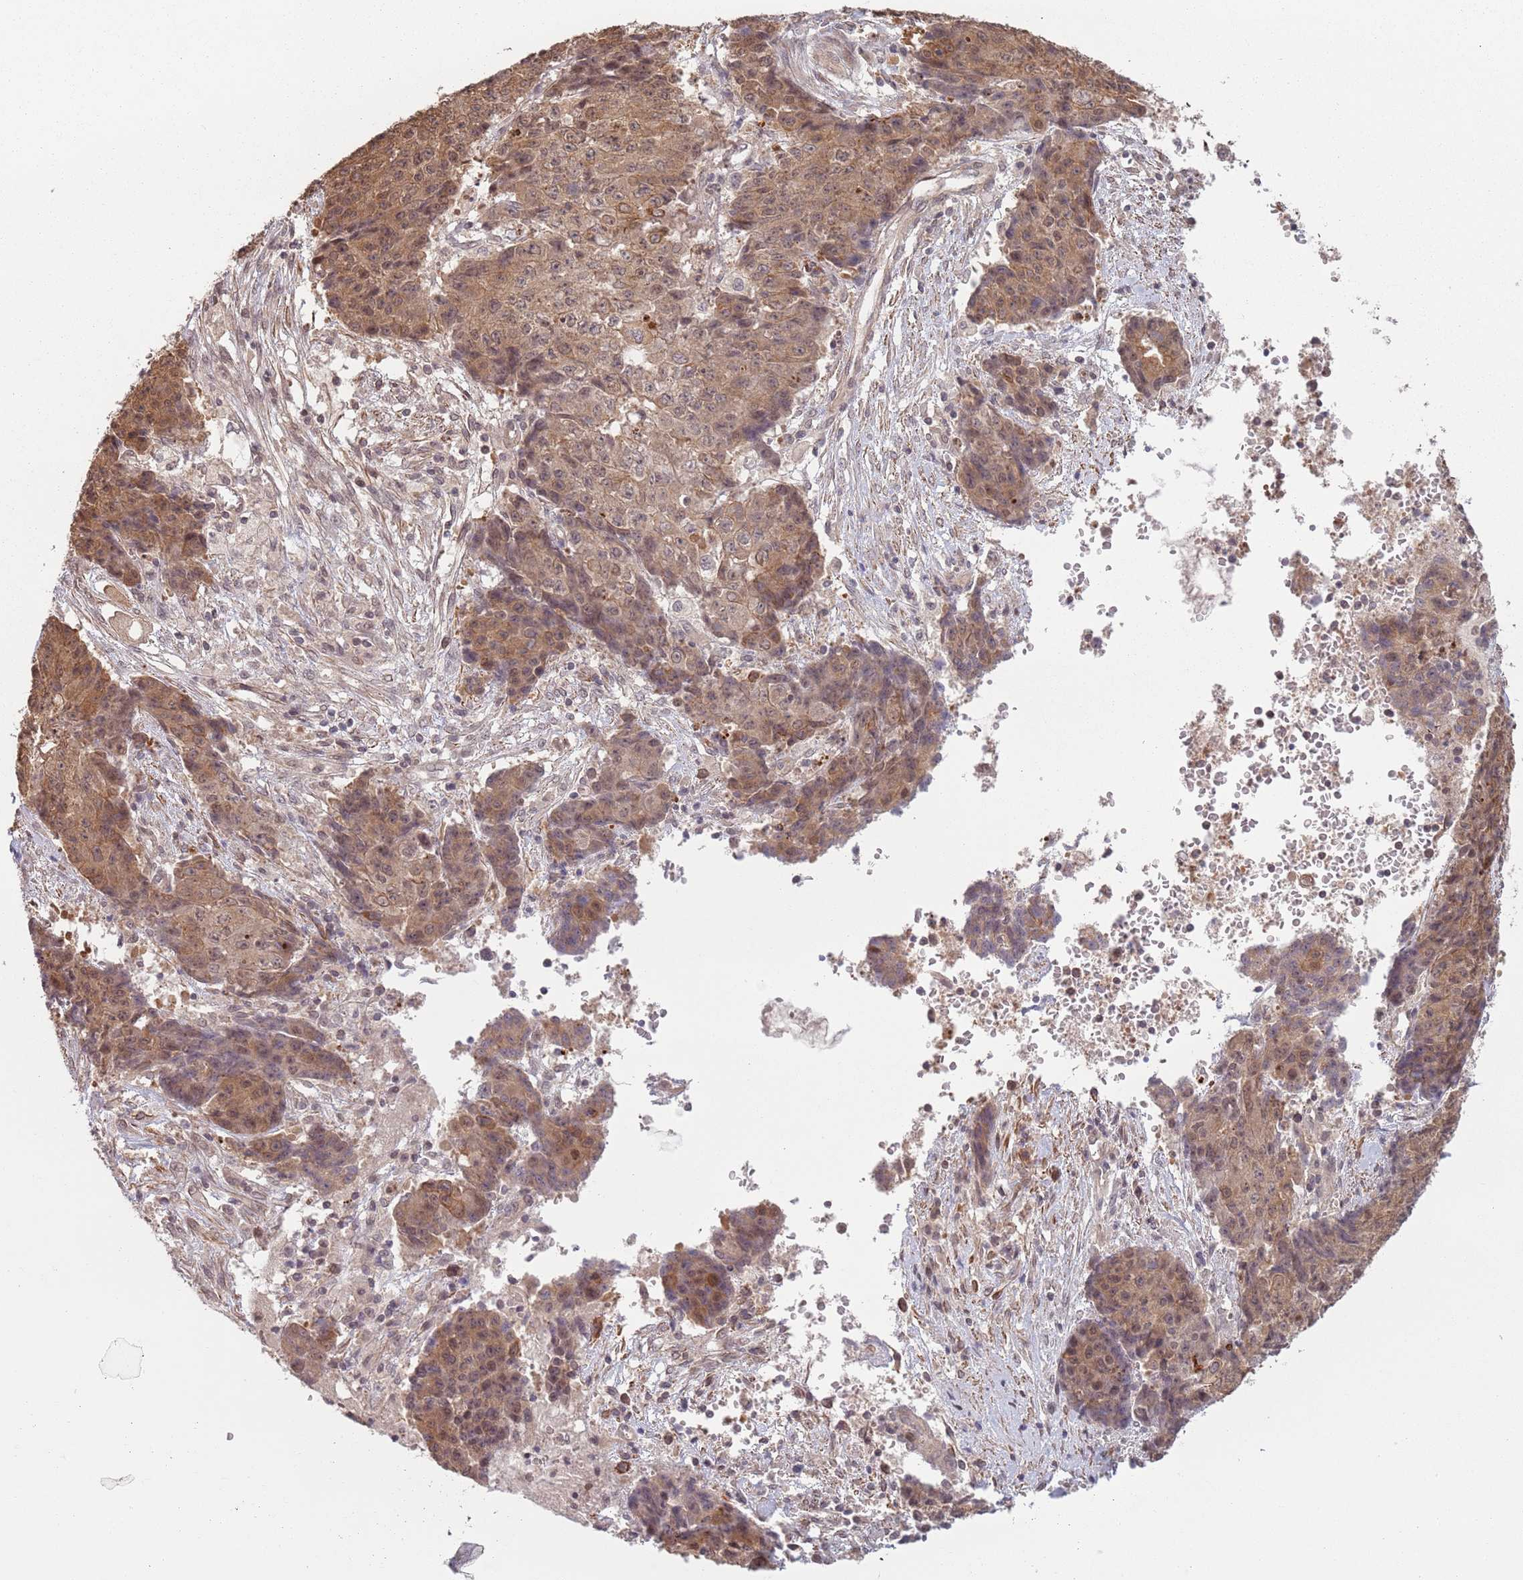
{"staining": {"intensity": "moderate", "quantity": ">75%", "location": "cytoplasmic/membranous,nuclear"}, "tissue": "ovarian cancer", "cell_type": "Tumor cells", "image_type": "cancer", "snomed": [{"axis": "morphology", "description": "Carcinoma, endometroid"}, {"axis": "topography", "description": "Ovary"}], "caption": "Human ovarian cancer (endometroid carcinoma) stained with a brown dye shows moderate cytoplasmic/membranous and nuclear positive expression in about >75% of tumor cells.", "gene": "CCDC154", "patient": {"sex": "female", "age": 42}}